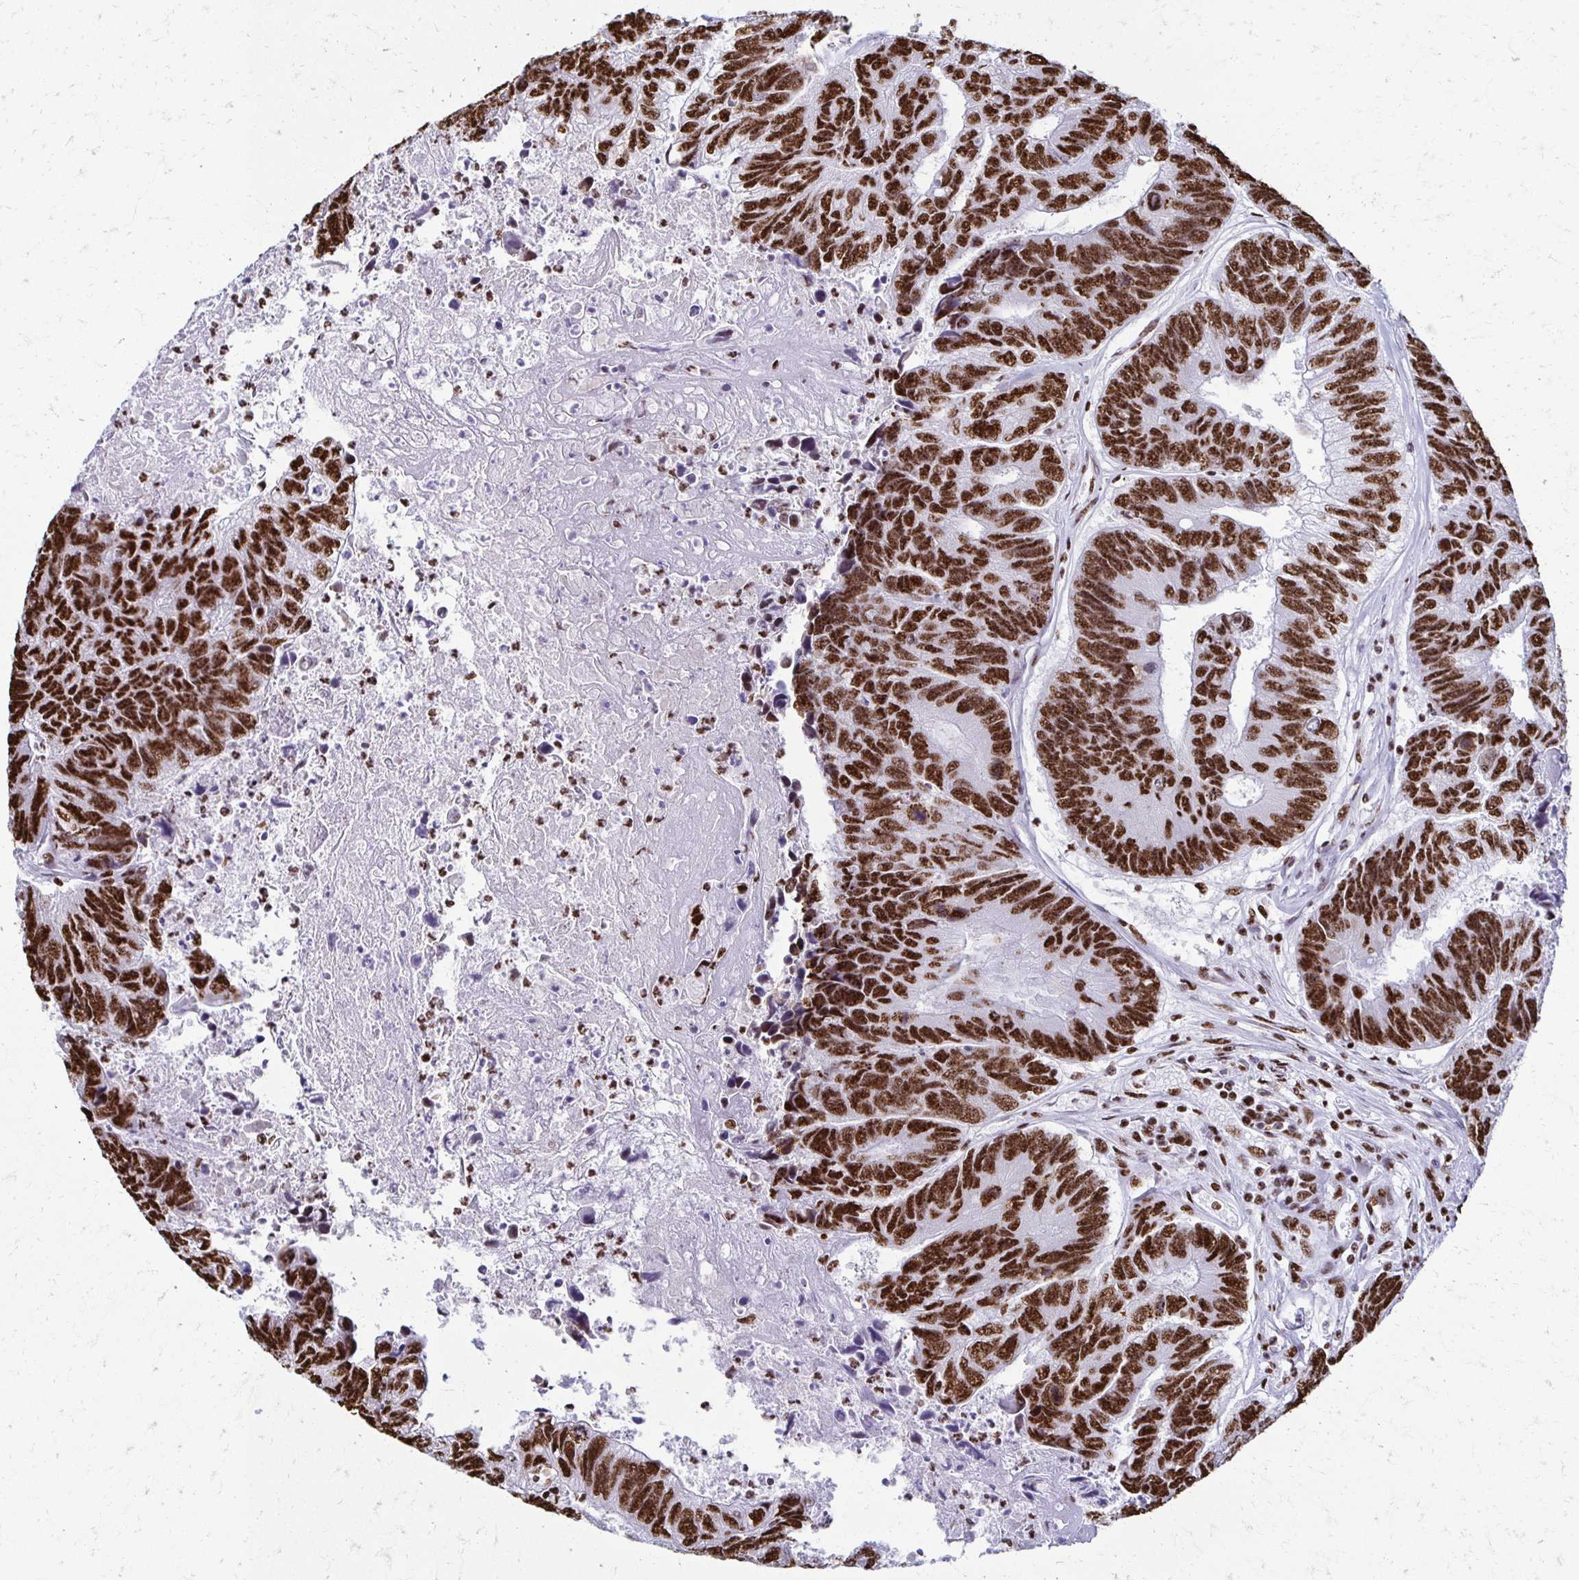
{"staining": {"intensity": "strong", "quantity": ">75%", "location": "nuclear"}, "tissue": "colorectal cancer", "cell_type": "Tumor cells", "image_type": "cancer", "snomed": [{"axis": "morphology", "description": "Adenocarcinoma, NOS"}, {"axis": "topography", "description": "Colon"}], "caption": "The micrograph reveals staining of adenocarcinoma (colorectal), revealing strong nuclear protein staining (brown color) within tumor cells. (IHC, brightfield microscopy, high magnification).", "gene": "NONO", "patient": {"sex": "female", "age": 67}}